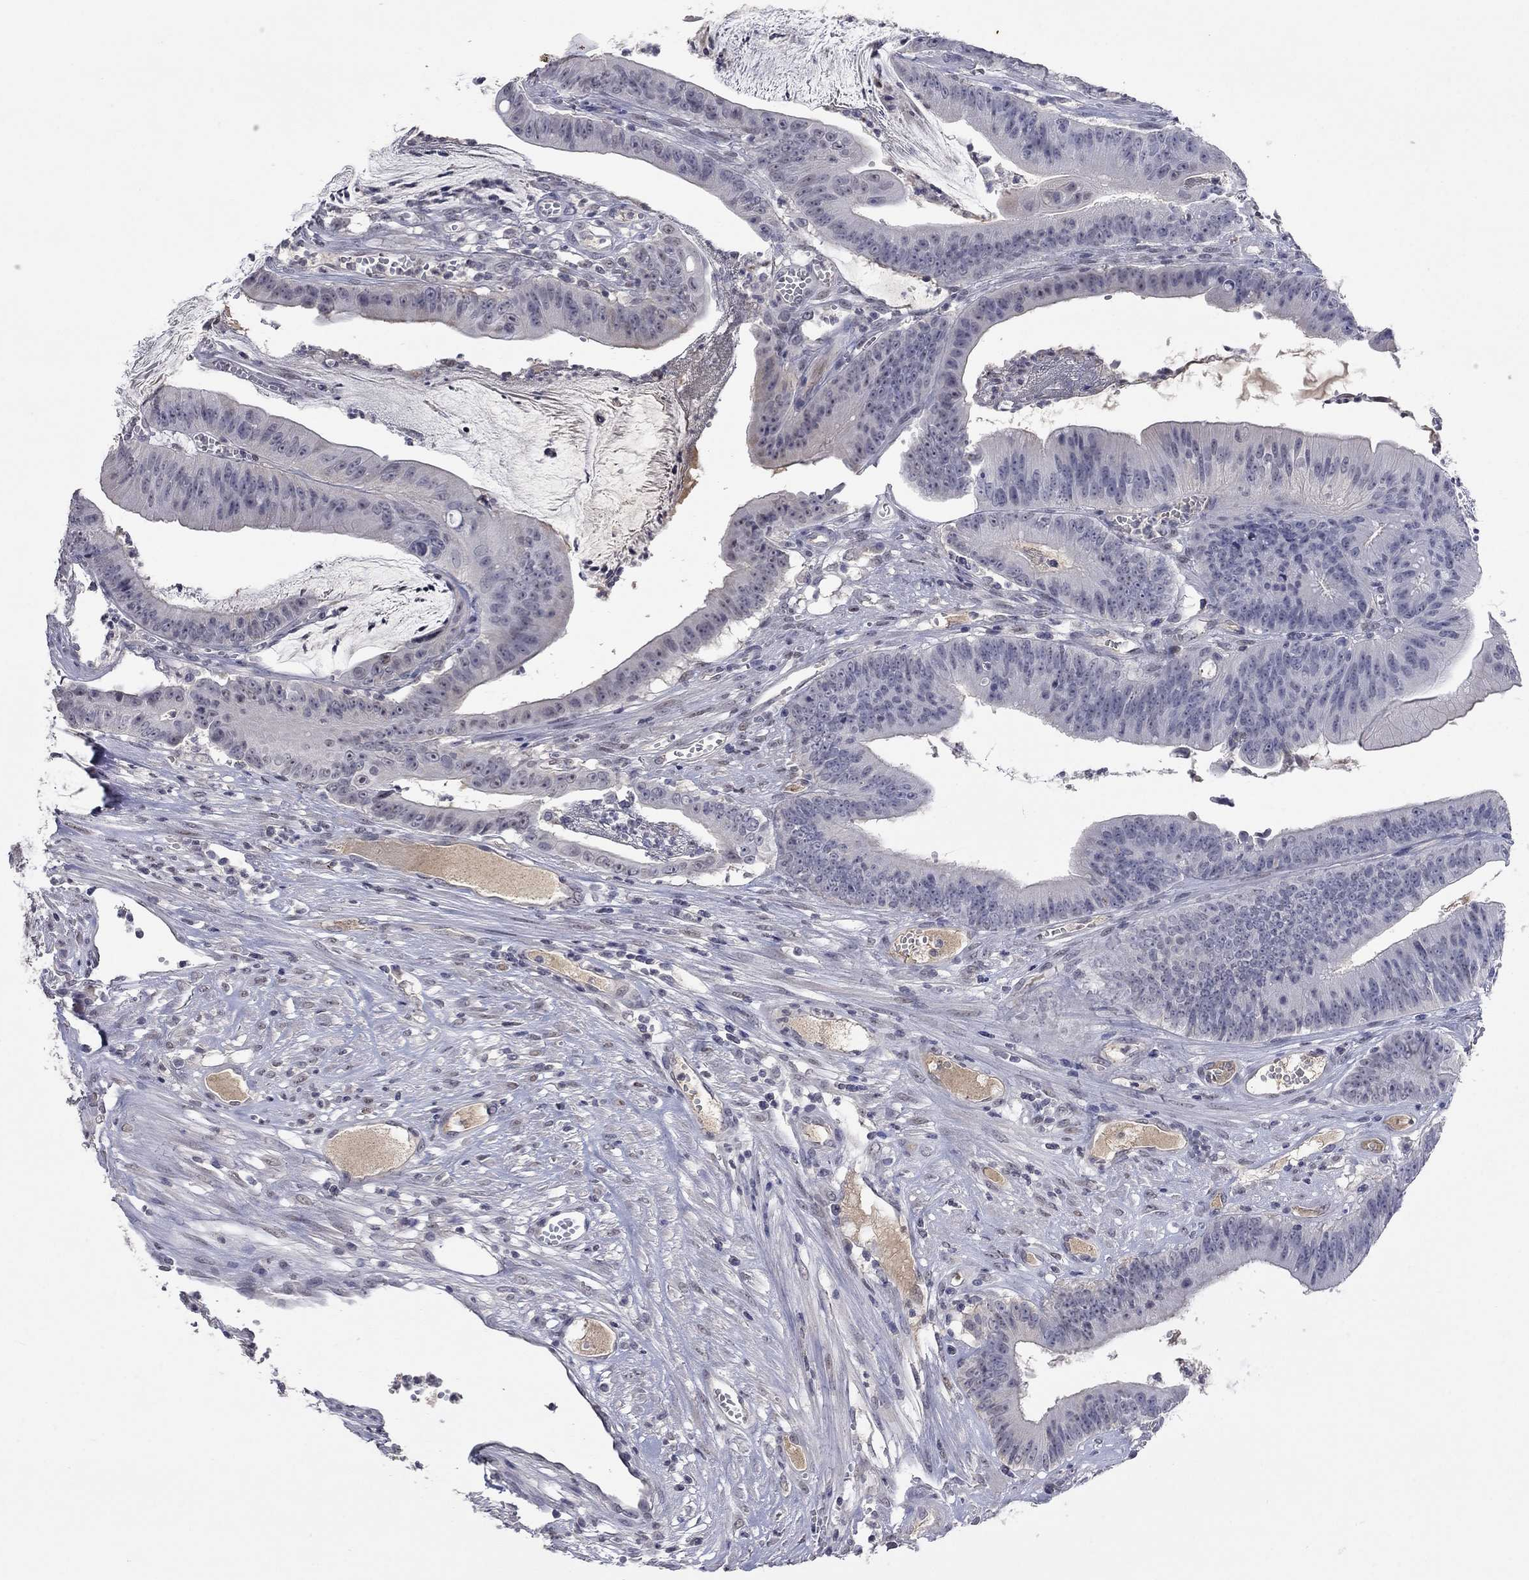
{"staining": {"intensity": "negative", "quantity": "none", "location": "none"}, "tissue": "colorectal cancer", "cell_type": "Tumor cells", "image_type": "cancer", "snomed": [{"axis": "morphology", "description": "Adenocarcinoma, NOS"}, {"axis": "topography", "description": "Colon"}], "caption": "Immunohistochemistry (IHC) micrograph of human colorectal adenocarcinoma stained for a protein (brown), which demonstrates no expression in tumor cells.", "gene": "SLC51A", "patient": {"sex": "female", "age": 69}}